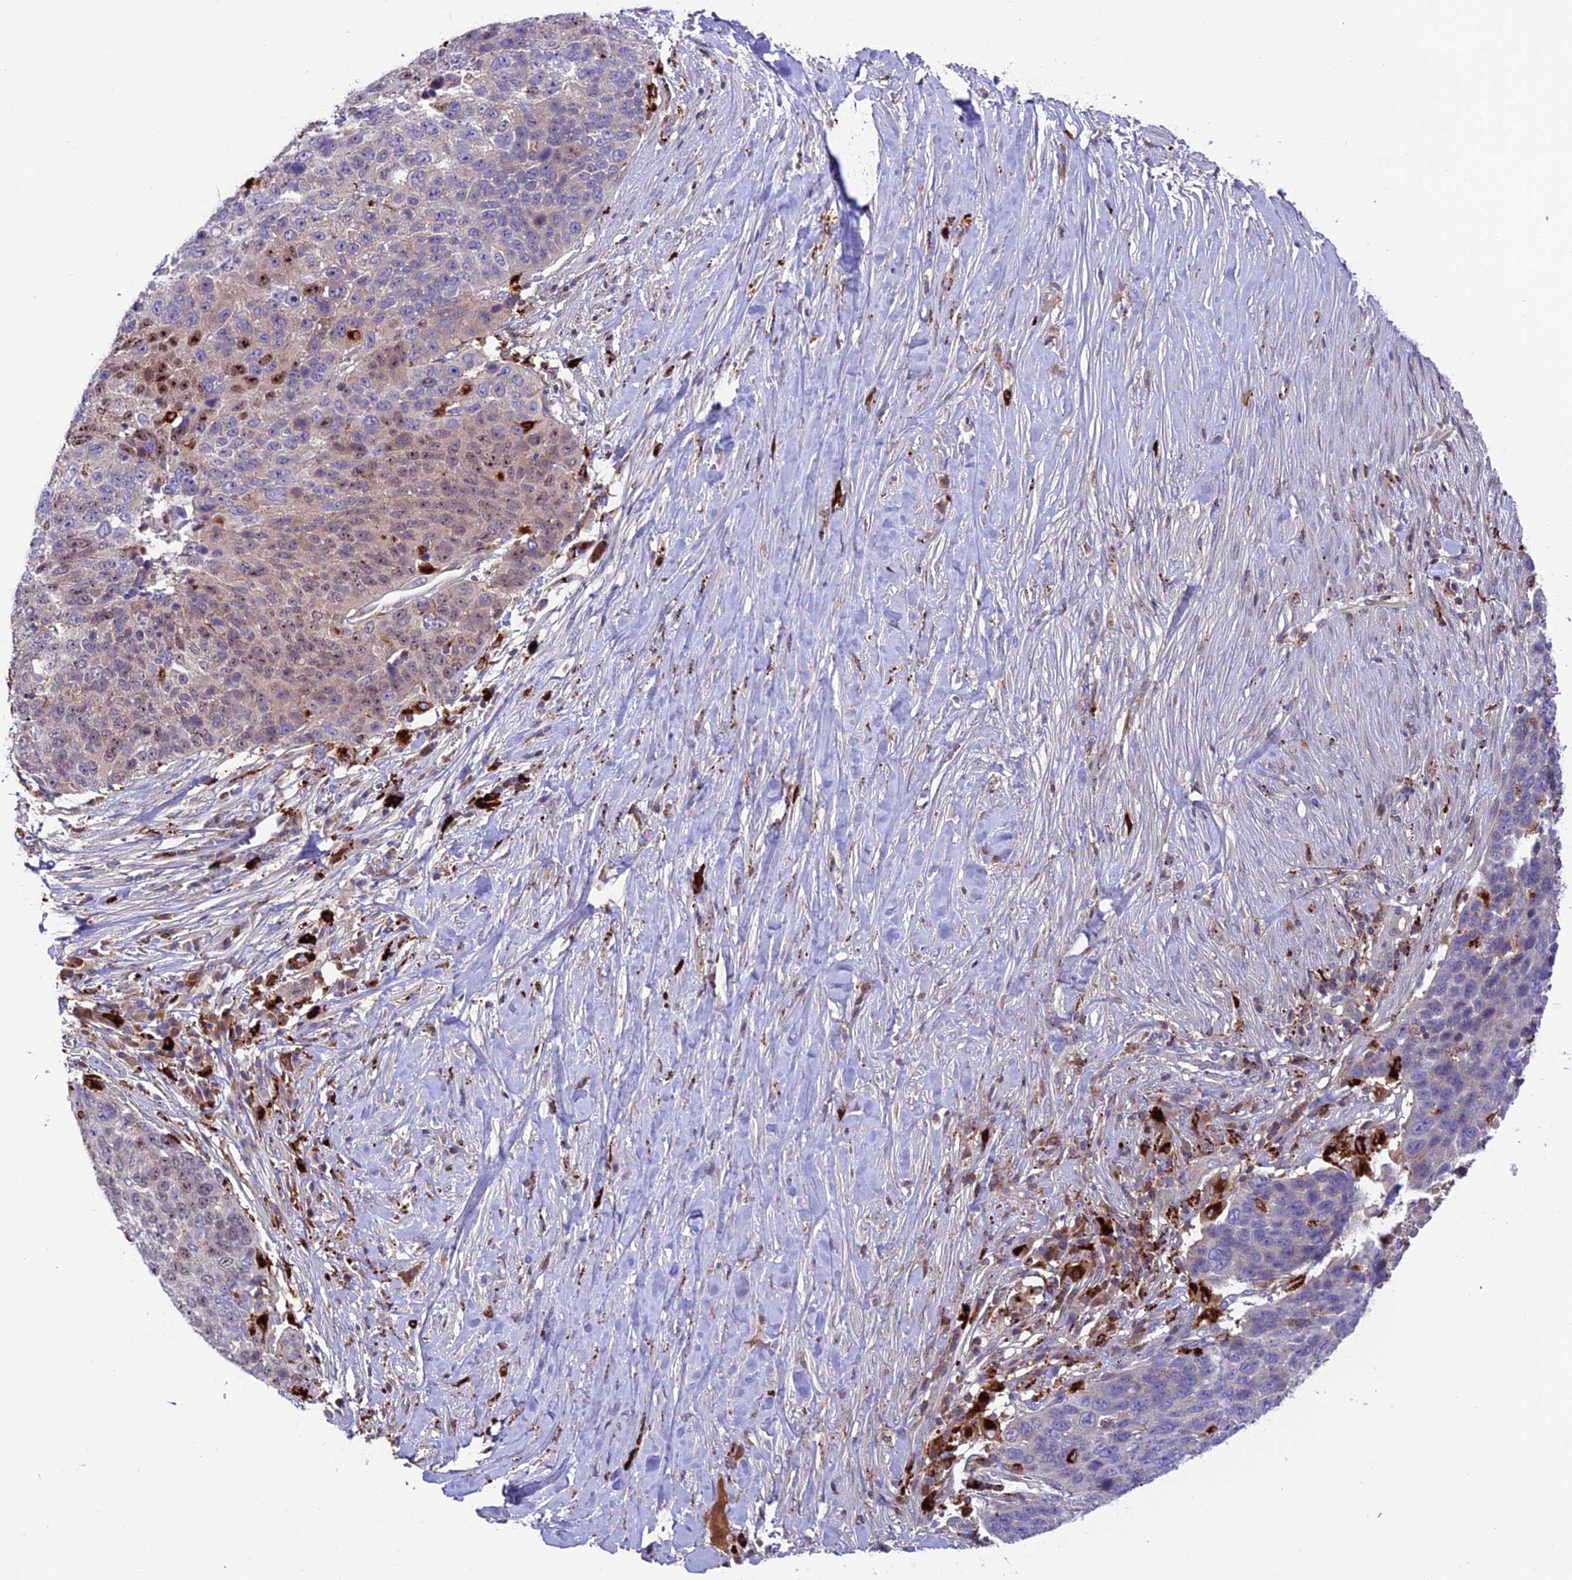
{"staining": {"intensity": "weak", "quantity": "<25%", "location": "nuclear"}, "tissue": "lung cancer", "cell_type": "Tumor cells", "image_type": "cancer", "snomed": [{"axis": "morphology", "description": "Normal tissue, NOS"}, {"axis": "morphology", "description": "Squamous cell carcinoma, NOS"}, {"axis": "topography", "description": "Lymph node"}, {"axis": "topography", "description": "Lung"}], "caption": "This is an immunohistochemistry (IHC) histopathology image of squamous cell carcinoma (lung). There is no positivity in tumor cells.", "gene": "ARHGEF18", "patient": {"sex": "male", "age": 66}}